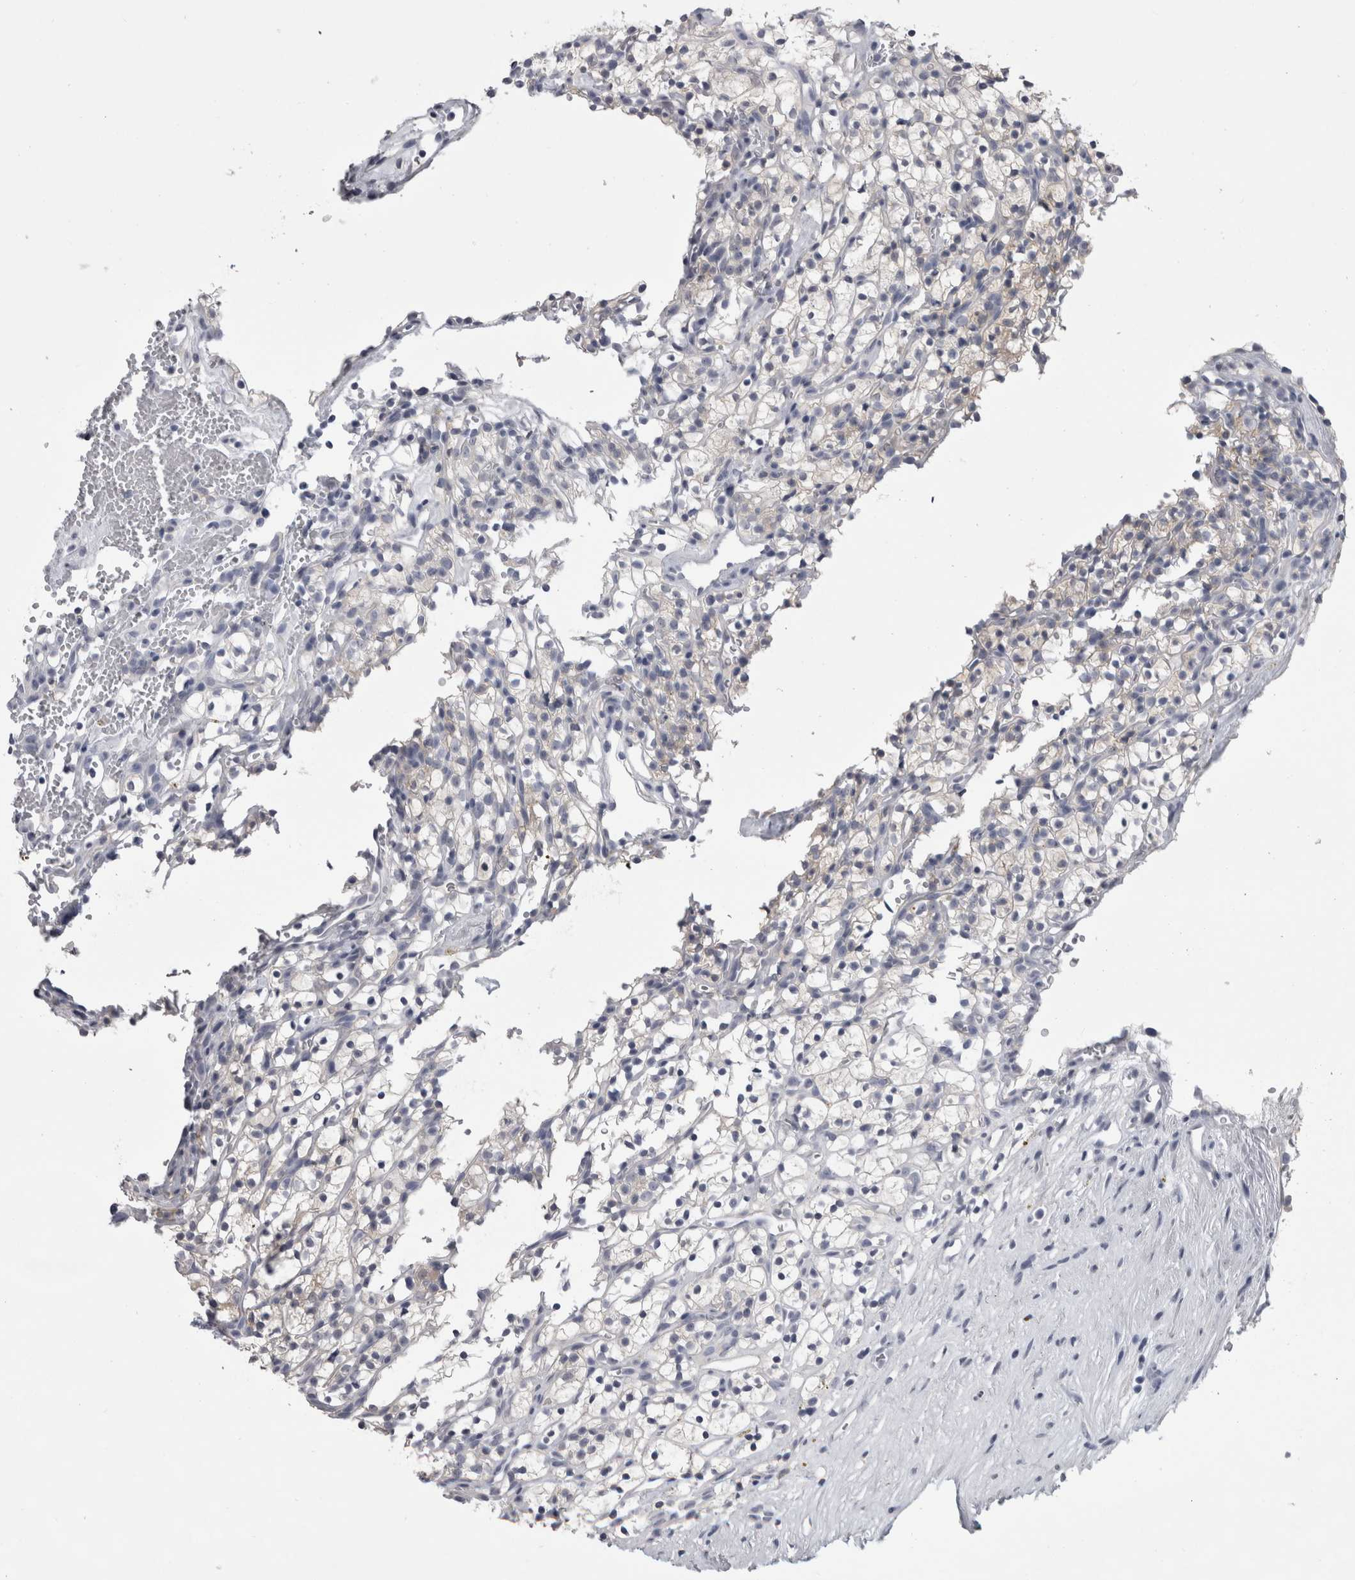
{"staining": {"intensity": "negative", "quantity": "none", "location": "none"}, "tissue": "renal cancer", "cell_type": "Tumor cells", "image_type": "cancer", "snomed": [{"axis": "morphology", "description": "Adenocarcinoma, NOS"}, {"axis": "topography", "description": "Kidney"}], "caption": "Immunohistochemistry photomicrograph of renal cancer stained for a protein (brown), which shows no expression in tumor cells. (Immunohistochemistry, brightfield microscopy, high magnification).", "gene": "AFMID", "patient": {"sex": "female", "age": 57}}